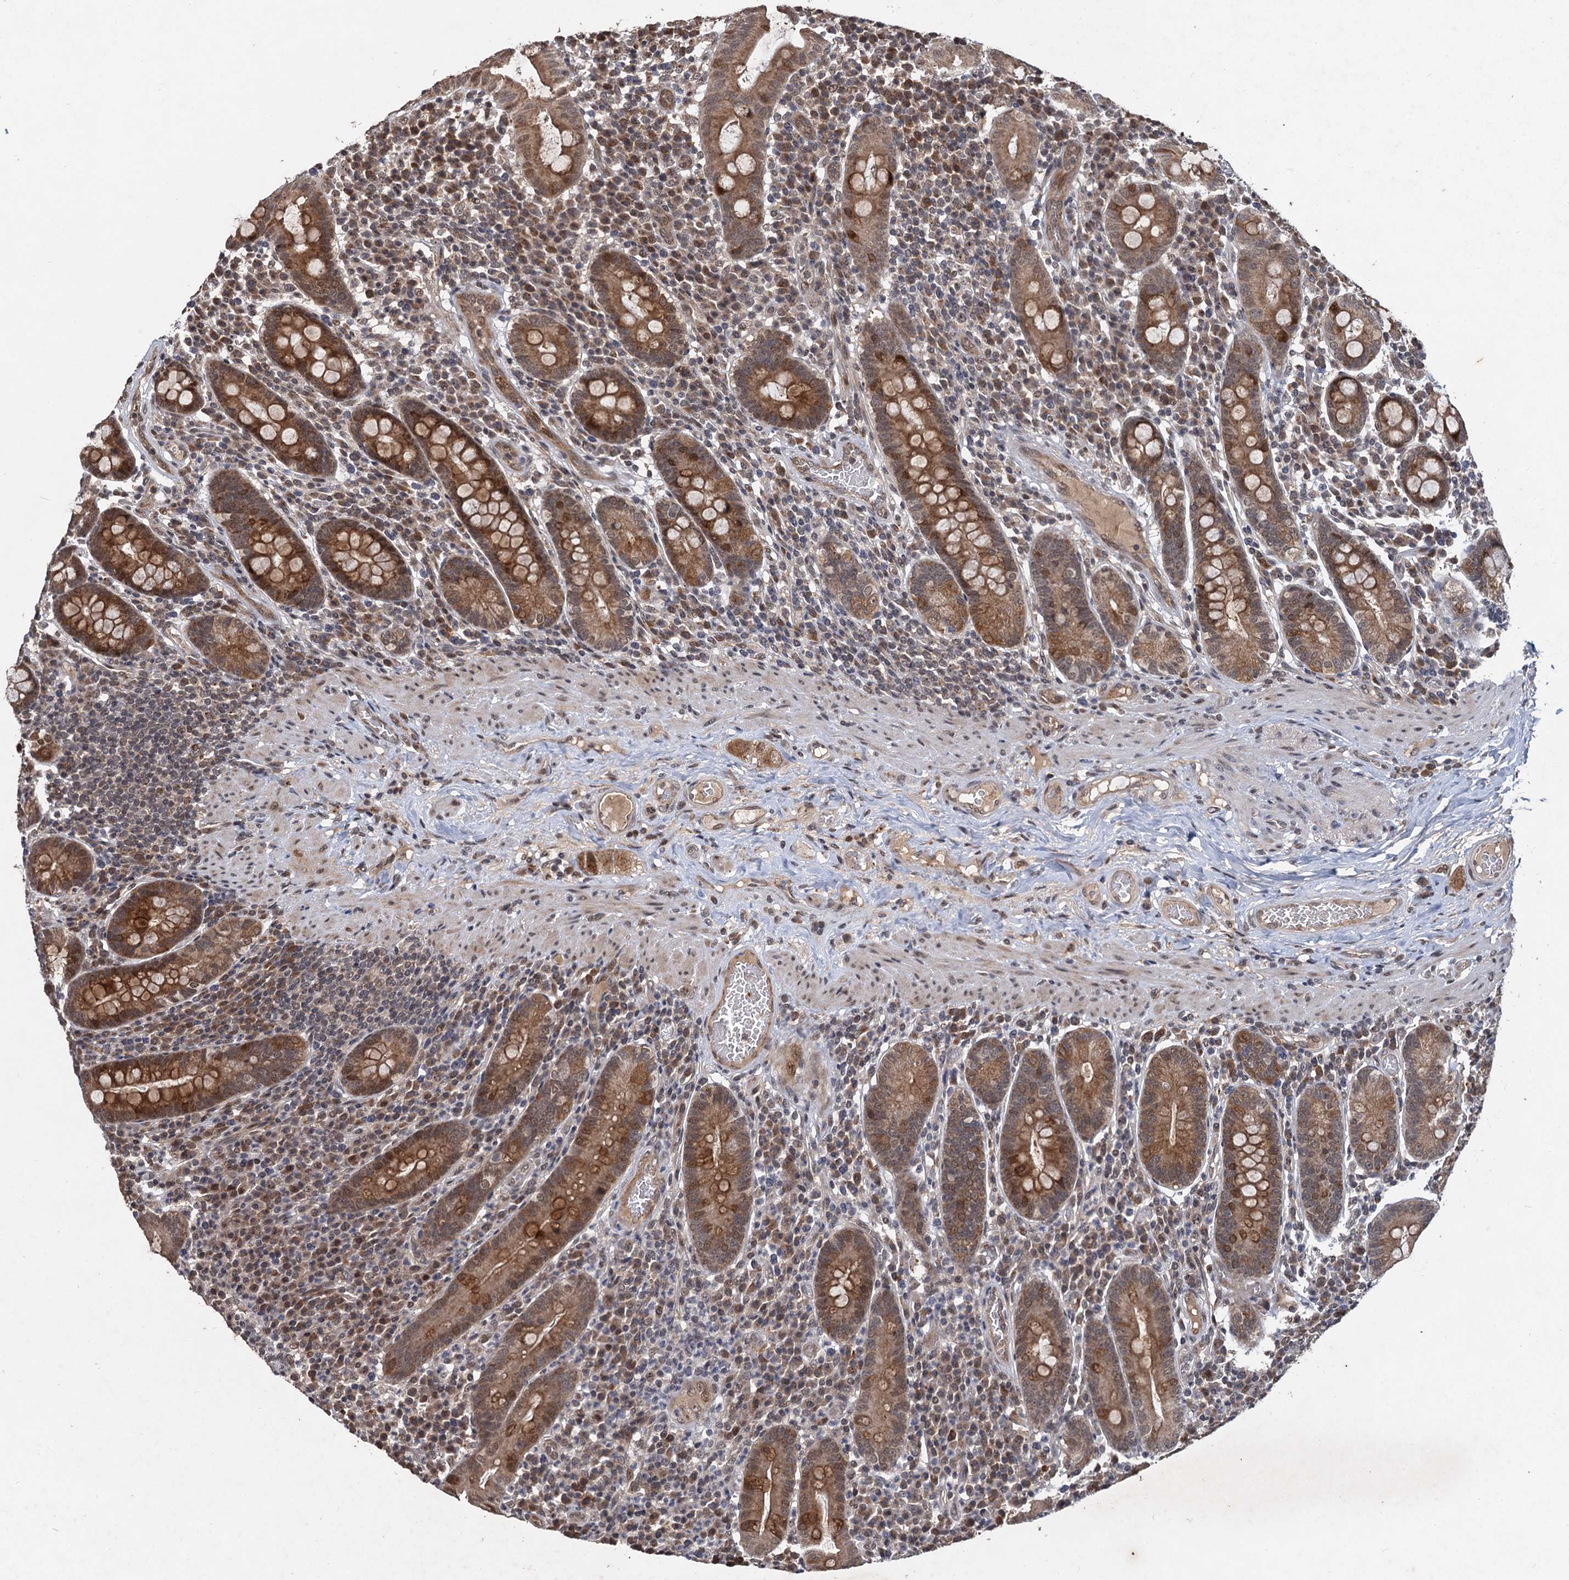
{"staining": {"intensity": "strong", "quantity": ">75%", "location": "cytoplasmic/membranous,nuclear"}, "tissue": "duodenum", "cell_type": "Glandular cells", "image_type": "normal", "snomed": [{"axis": "morphology", "description": "Normal tissue, NOS"}, {"axis": "morphology", "description": "Adenocarcinoma, NOS"}, {"axis": "topography", "description": "Pancreas"}, {"axis": "topography", "description": "Duodenum"}], "caption": "The photomicrograph reveals a brown stain indicating the presence of a protein in the cytoplasmic/membranous,nuclear of glandular cells in duodenum.", "gene": "REP15", "patient": {"sex": "male", "age": 50}}